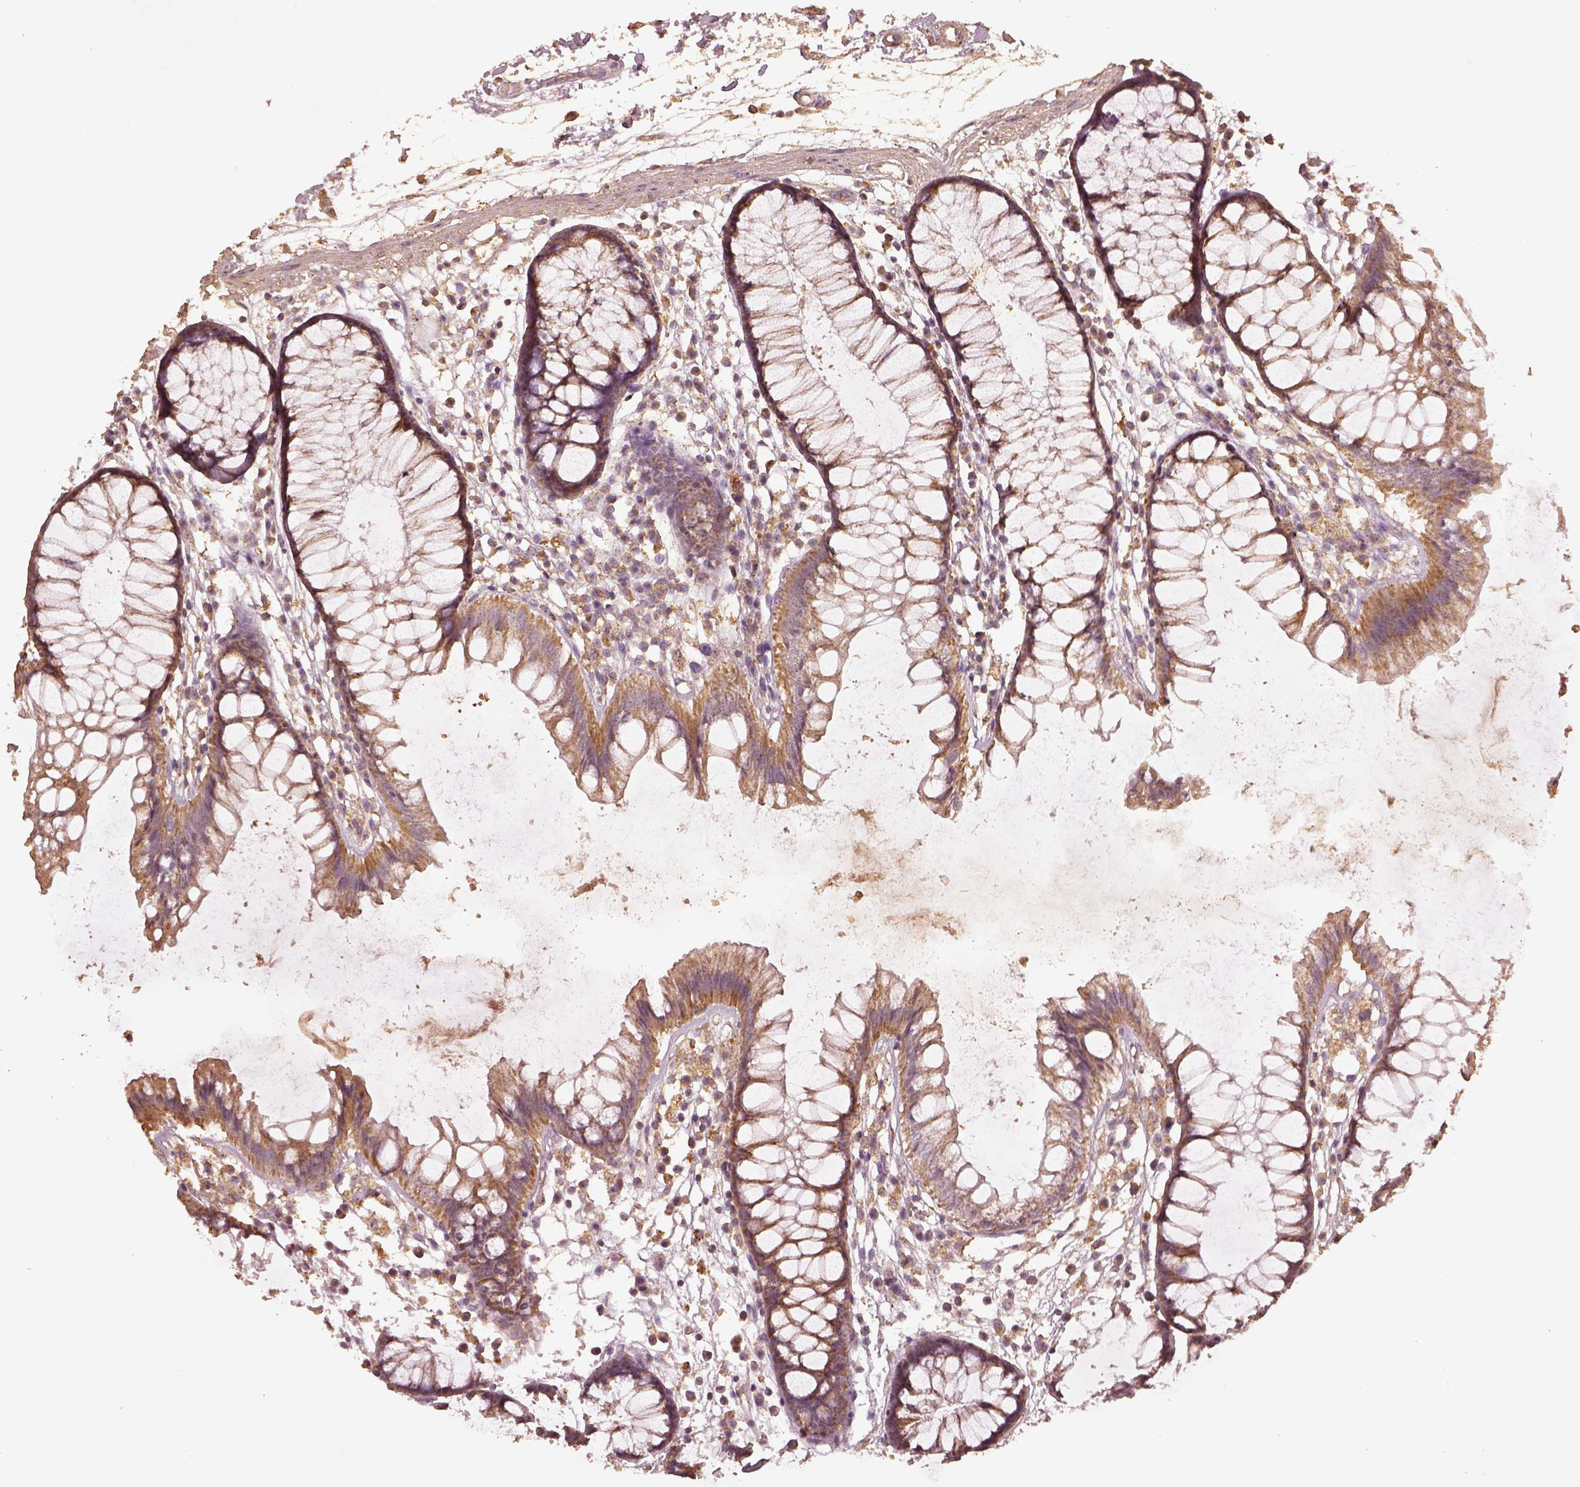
{"staining": {"intensity": "weak", "quantity": "<25%", "location": "cytoplasmic/membranous"}, "tissue": "colon", "cell_type": "Endothelial cells", "image_type": "normal", "snomed": [{"axis": "morphology", "description": "Normal tissue, NOS"}, {"axis": "morphology", "description": "Adenocarcinoma, NOS"}, {"axis": "topography", "description": "Colon"}], "caption": "The image displays no significant expression in endothelial cells of colon.", "gene": "PTGES2", "patient": {"sex": "male", "age": 65}}